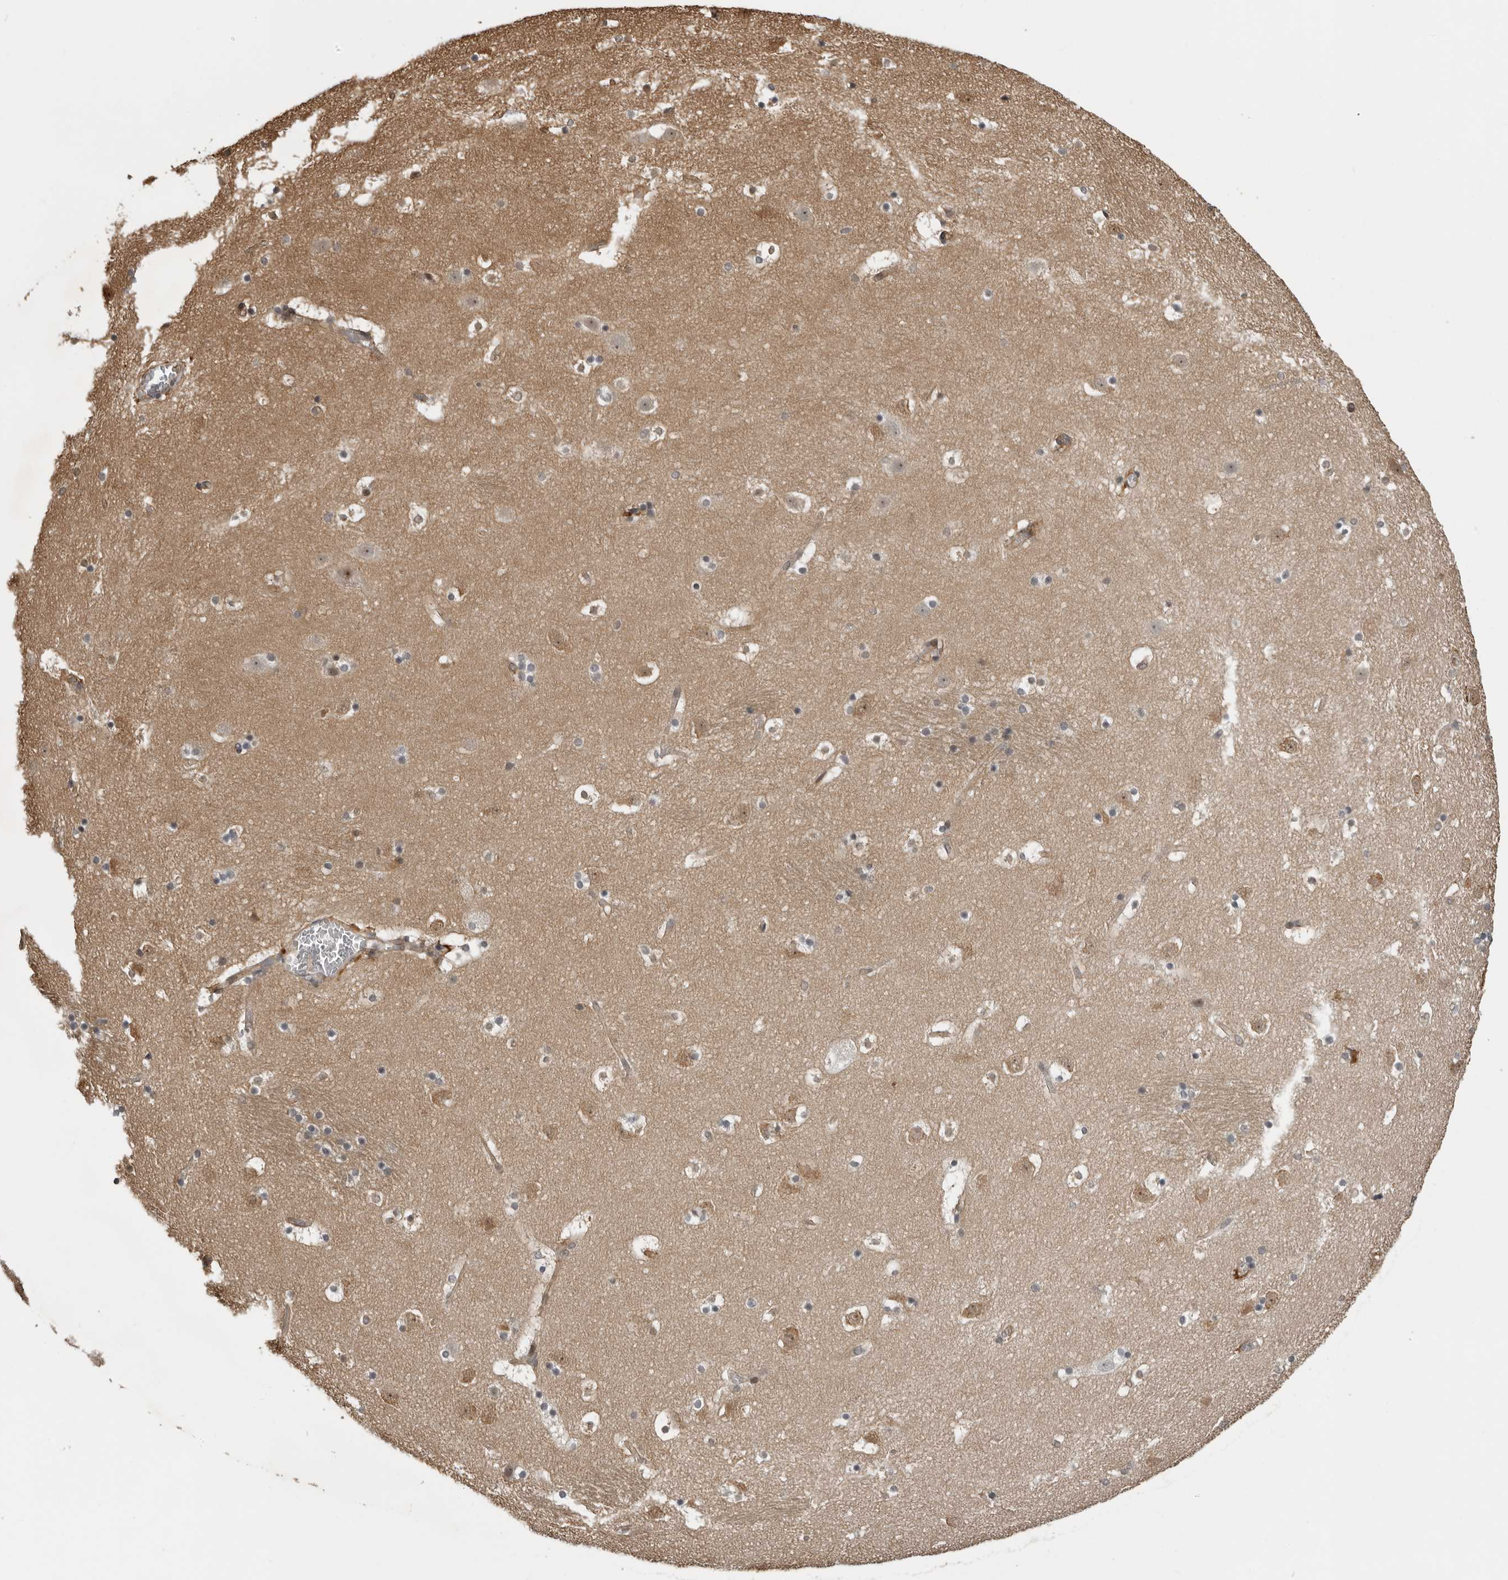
{"staining": {"intensity": "negative", "quantity": "none", "location": "none"}, "tissue": "caudate", "cell_type": "Glial cells", "image_type": "normal", "snomed": [{"axis": "morphology", "description": "Normal tissue, NOS"}, {"axis": "topography", "description": "Lateral ventricle wall"}], "caption": "Immunohistochemistry (IHC) of benign human caudate demonstrates no positivity in glial cells. (Immunohistochemistry (IHC), brightfield microscopy, high magnification).", "gene": "PRRX2", "patient": {"sex": "male", "age": 45}}